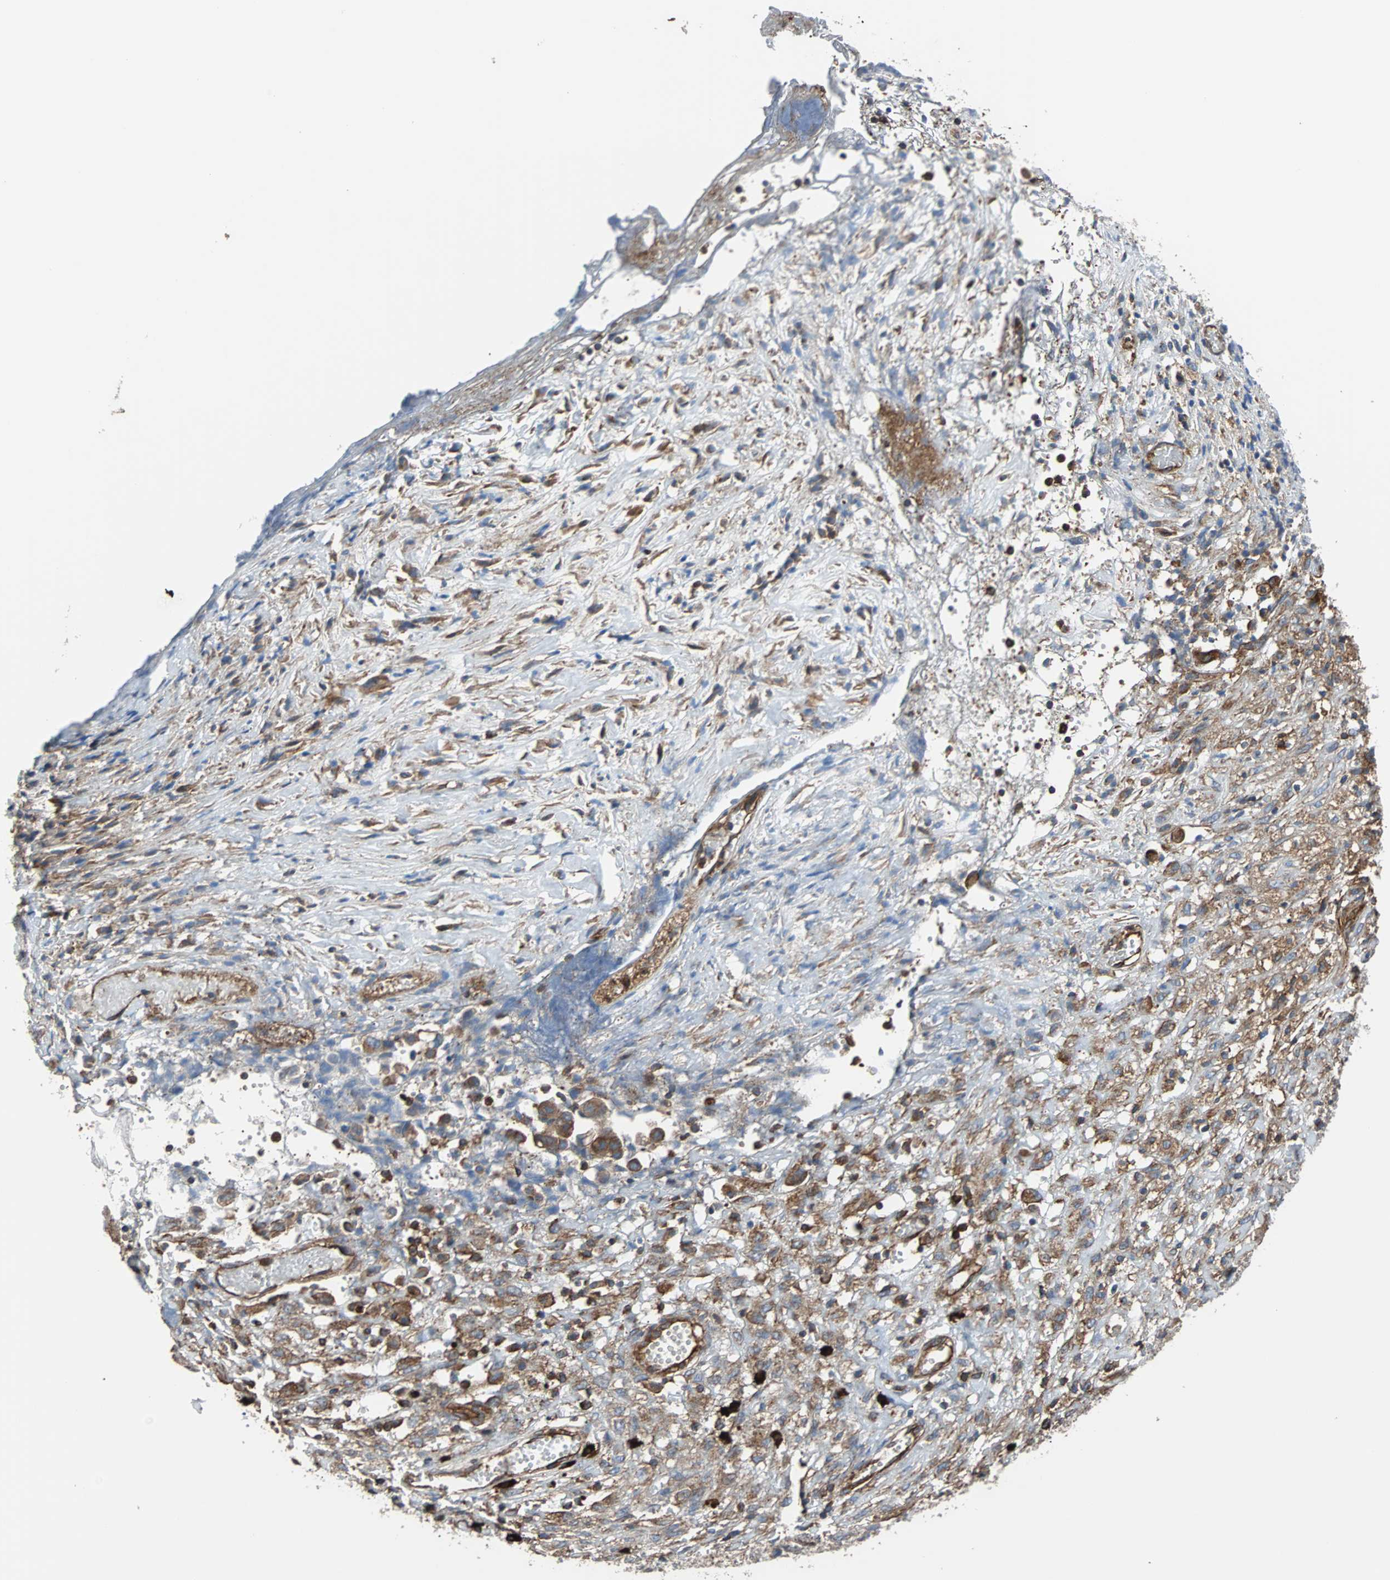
{"staining": {"intensity": "moderate", "quantity": ">75%", "location": "cytoplasmic/membranous"}, "tissue": "ovarian cancer", "cell_type": "Tumor cells", "image_type": "cancer", "snomed": [{"axis": "morphology", "description": "Carcinoma, endometroid"}, {"axis": "topography", "description": "Ovary"}], "caption": "IHC of ovarian cancer demonstrates medium levels of moderate cytoplasmic/membranous expression in about >75% of tumor cells. (brown staining indicates protein expression, while blue staining denotes nuclei).", "gene": "PLCG2", "patient": {"sex": "female", "age": 42}}